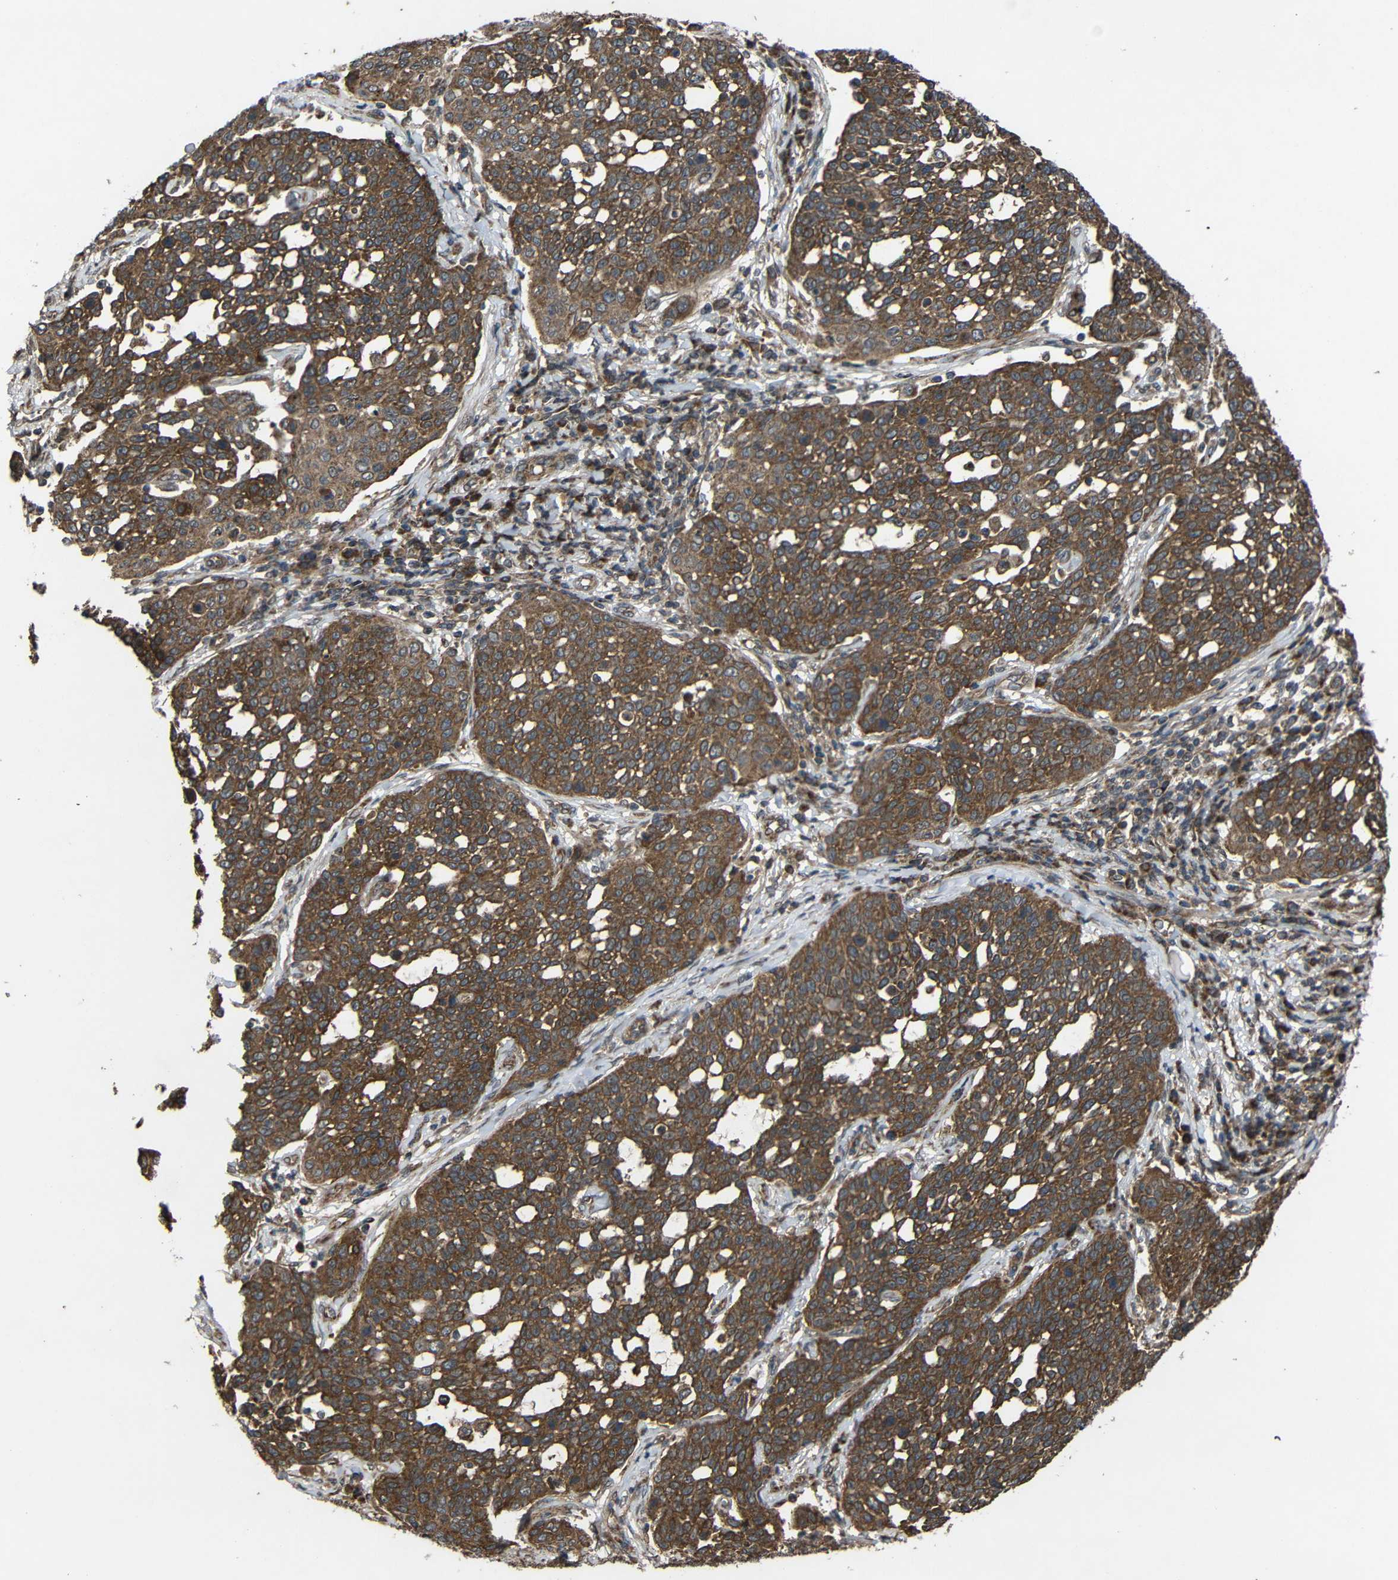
{"staining": {"intensity": "strong", "quantity": ">75%", "location": "cytoplasmic/membranous"}, "tissue": "cervical cancer", "cell_type": "Tumor cells", "image_type": "cancer", "snomed": [{"axis": "morphology", "description": "Squamous cell carcinoma, NOS"}, {"axis": "topography", "description": "Cervix"}], "caption": "A high-resolution image shows immunohistochemistry staining of cervical cancer (squamous cell carcinoma), which demonstrates strong cytoplasmic/membranous positivity in approximately >75% of tumor cells. The staining was performed using DAB (3,3'-diaminobenzidine) to visualize the protein expression in brown, while the nuclei were stained in blue with hematoxylin (Magnification: 20x).", "gene": "C1GALT1", "patient": {"sex": "female", "age": 34}}